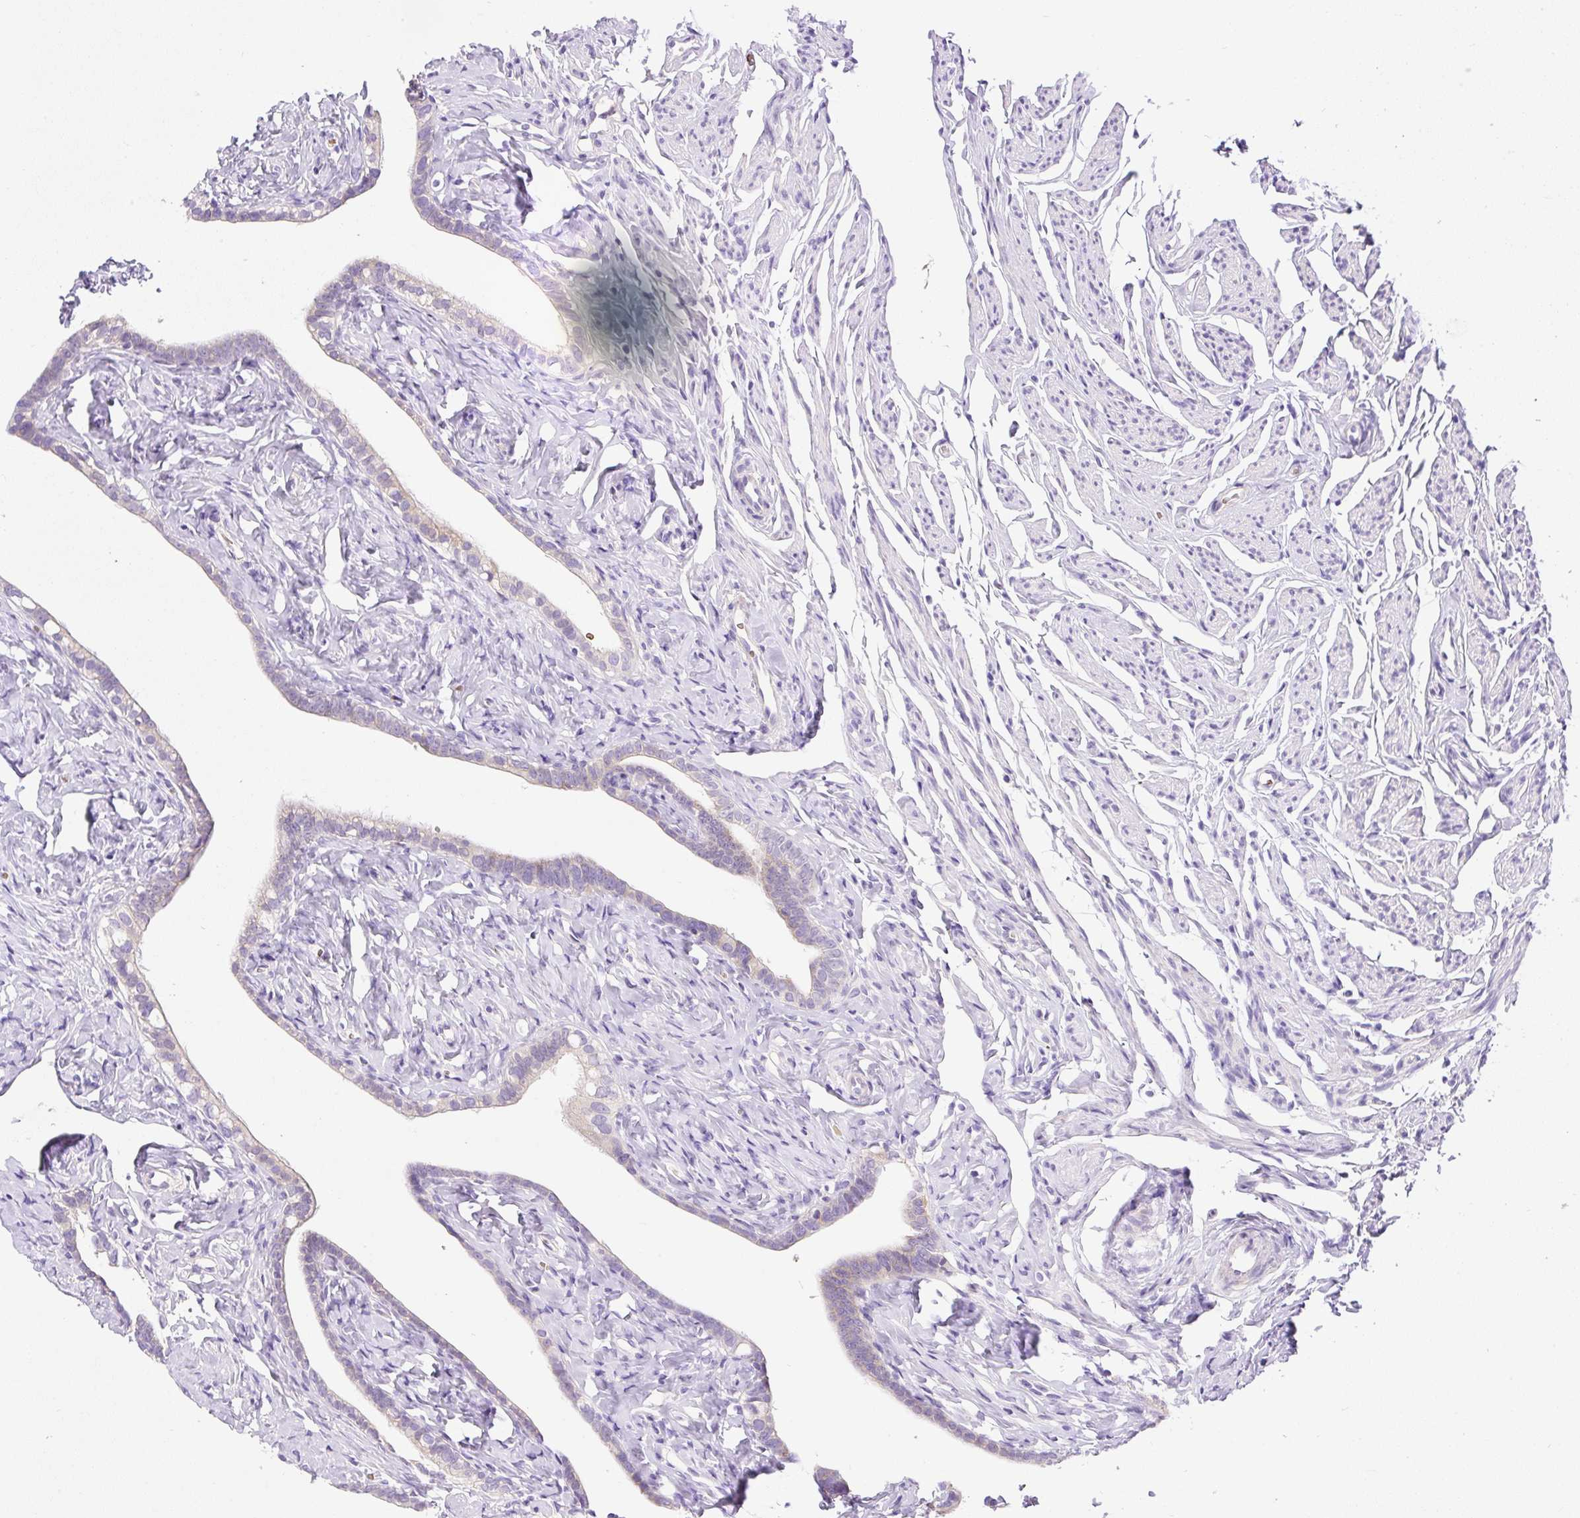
{"staining": {"intensity": "weak", "quantity": "<25%", "location": "cytoplasmic/membranous"}, "tissue": "fallopian tube", "cell_type": "Glandular cells", "image_type": "normal", "snomed": [{"axis": "morphology", "description": "Normal tissue, NOS"}, {"axis": "topography", "description": "Fallopian tube"}], "caption": "DAB immunohistochemical staining of normal human fallopian tube demonstrates no significant expression in glandular cells. Nuclei are stained in blue.", "gene": "LHFPL5", "patient": {"sex": "female", "age": 66}}